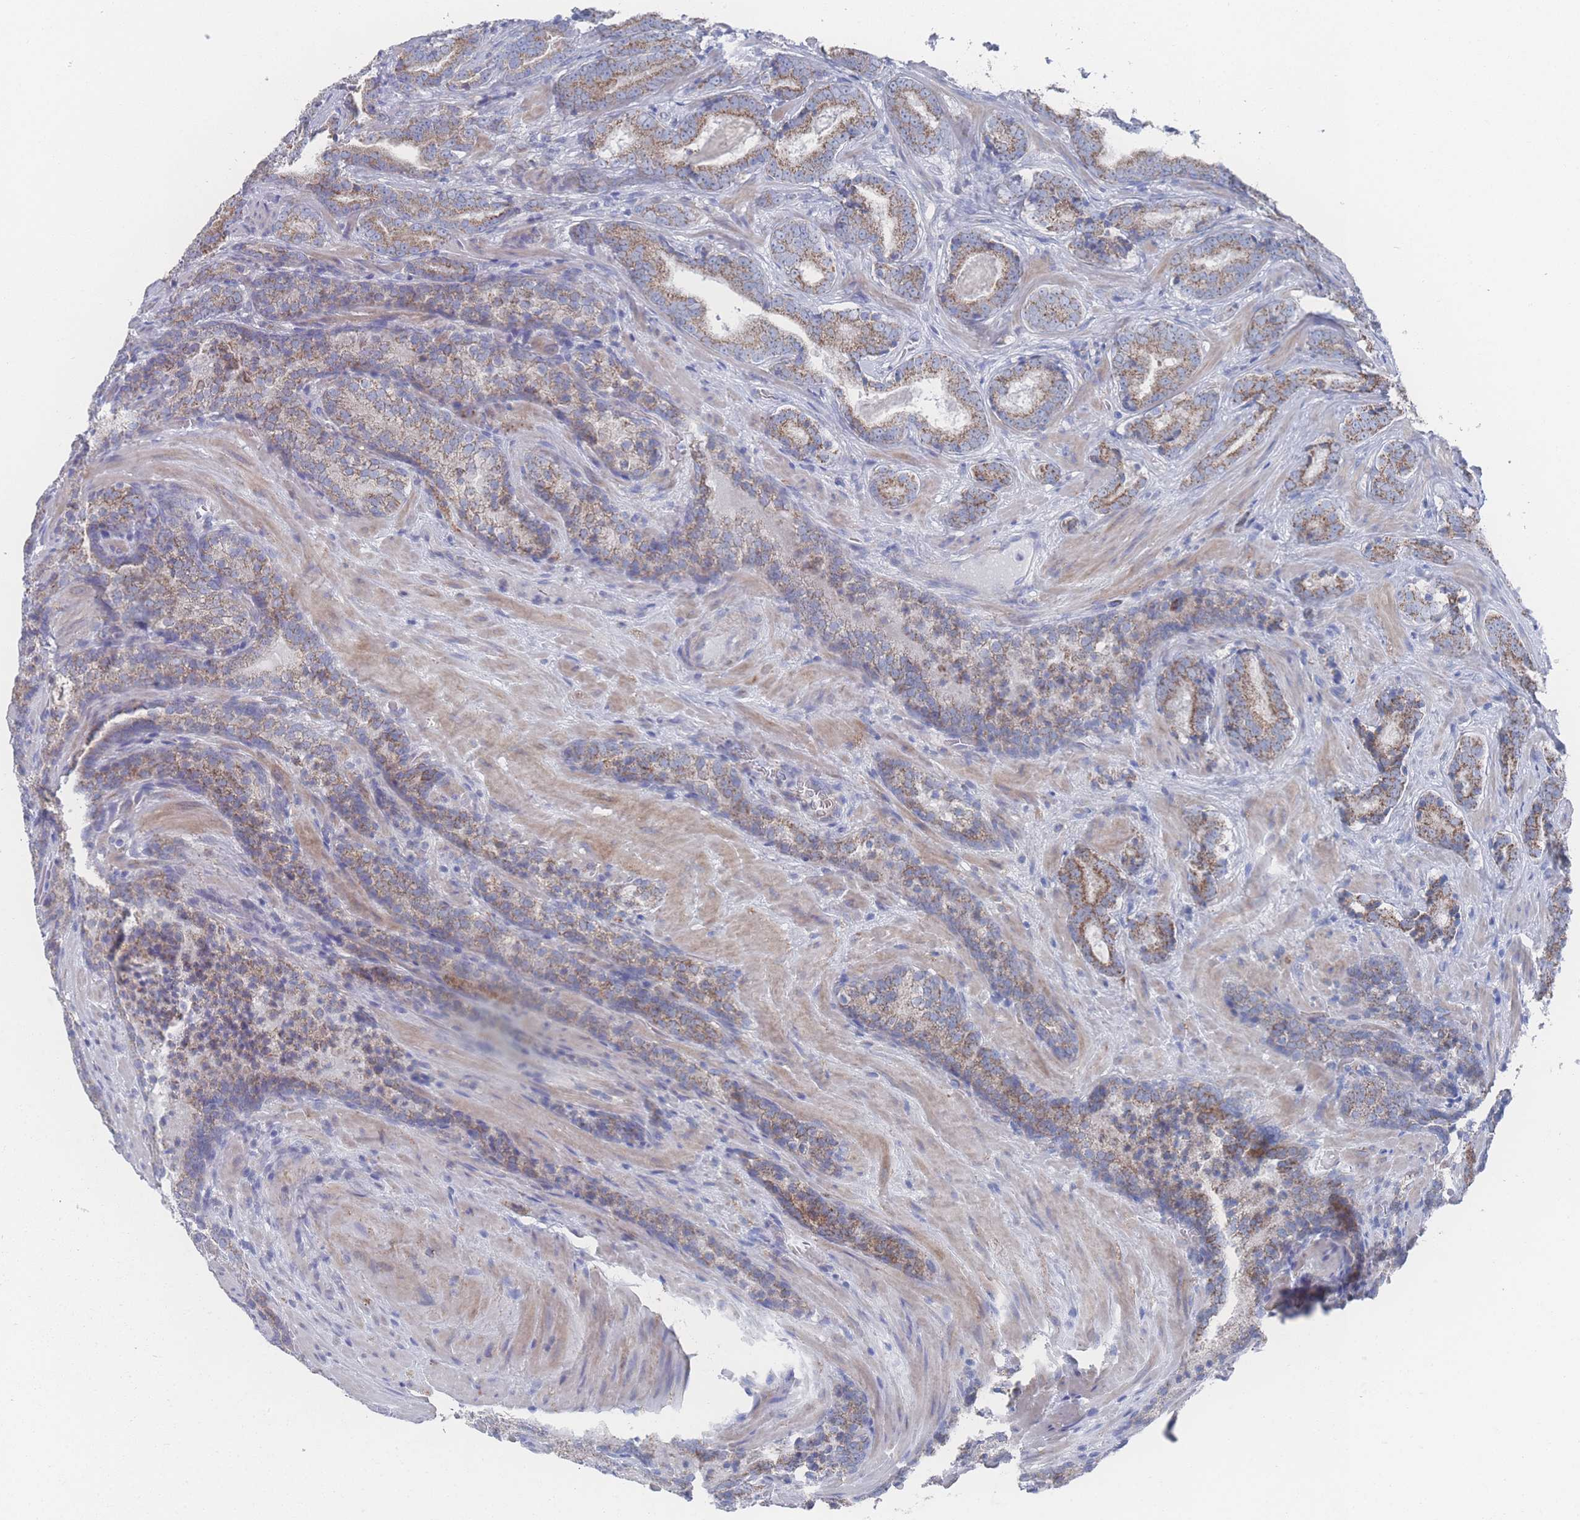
{"staining": {"intensity": "moderate", "quantity": ">75%", "location": "cytoplasmic/membranous"}, "tissue": "prostate cancer", "cell_type": "Tumor cells", "image_type": "cancer", "snomed": [{"axis": "morphology", "description": "Adenocarcinoma, Low grade"}, {"axis": "topography", "description": "Prostate"}], "caption": "Immunohistochemical staining of prostate adenocarcinoma (low-grade) exhibits medium levels of moderate cytoplasmic/membranous staining in about >75% of tumor cells.", "gene": "SNPH", "patient": {"sex": "male", "age": 58}}